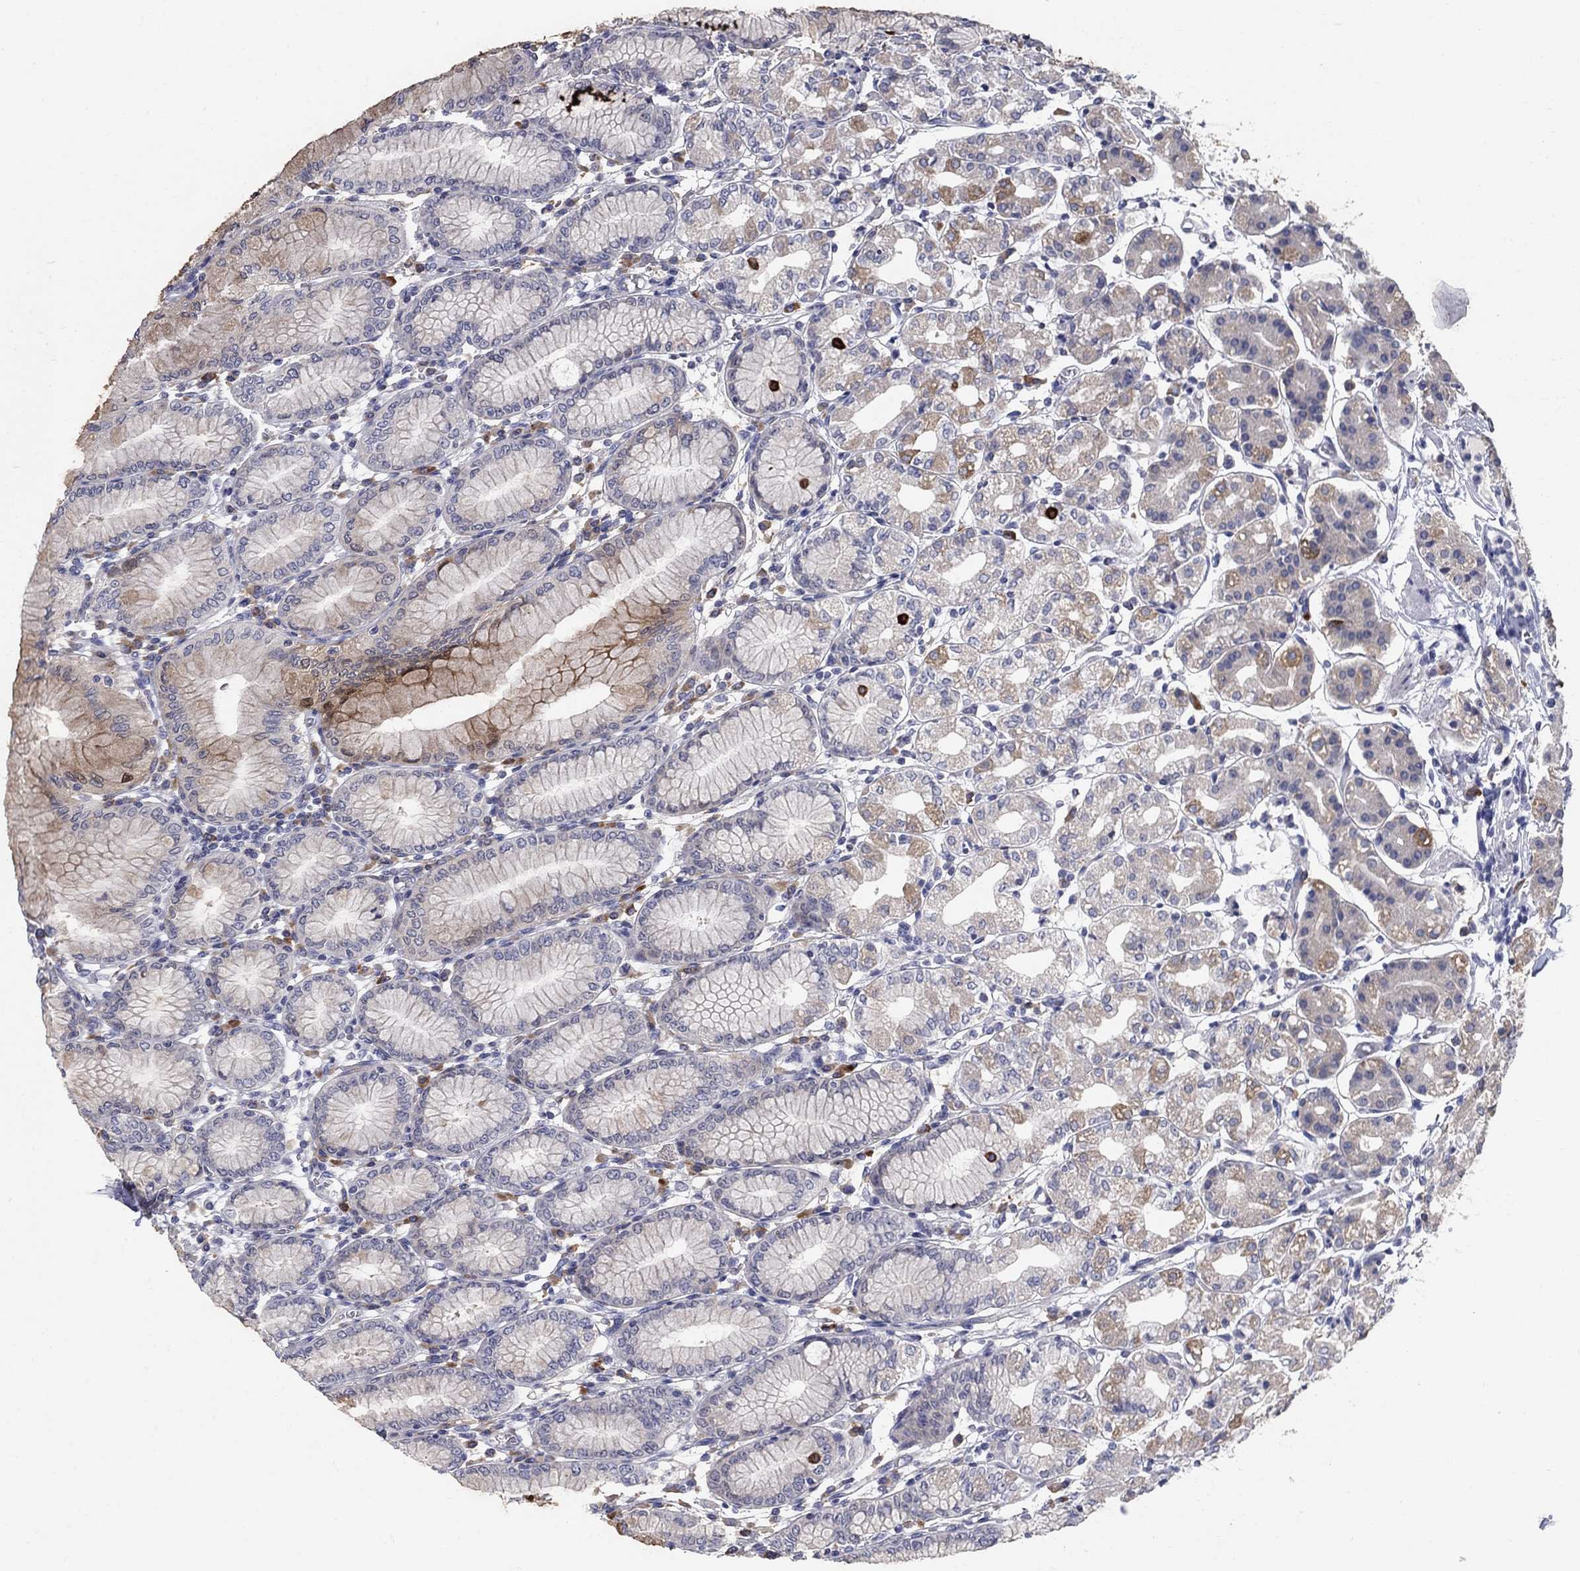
{"staining": {"intensity": "moderate", "quantity": "<25%", "location": "cytoplasmic/membranous"}, "tissue": "stomach", "cell_type": "Glandular cells", "image_type": "normal", "snomed": [{"axis": "morphology", "description": "Normal tissue, NOS"}, {"axis": "topography", "description": "Skeletal muscle"}, {"axis": "topography", "description": "Stomach"}], "caption": "Stomach stained with immunohistochemistry (IHC) shows moderate cytoplasmic/membranous staining in about <25% of glandular cells.", "gene": "NTRK2", "patient": {"sex": "female", "age": 57}}